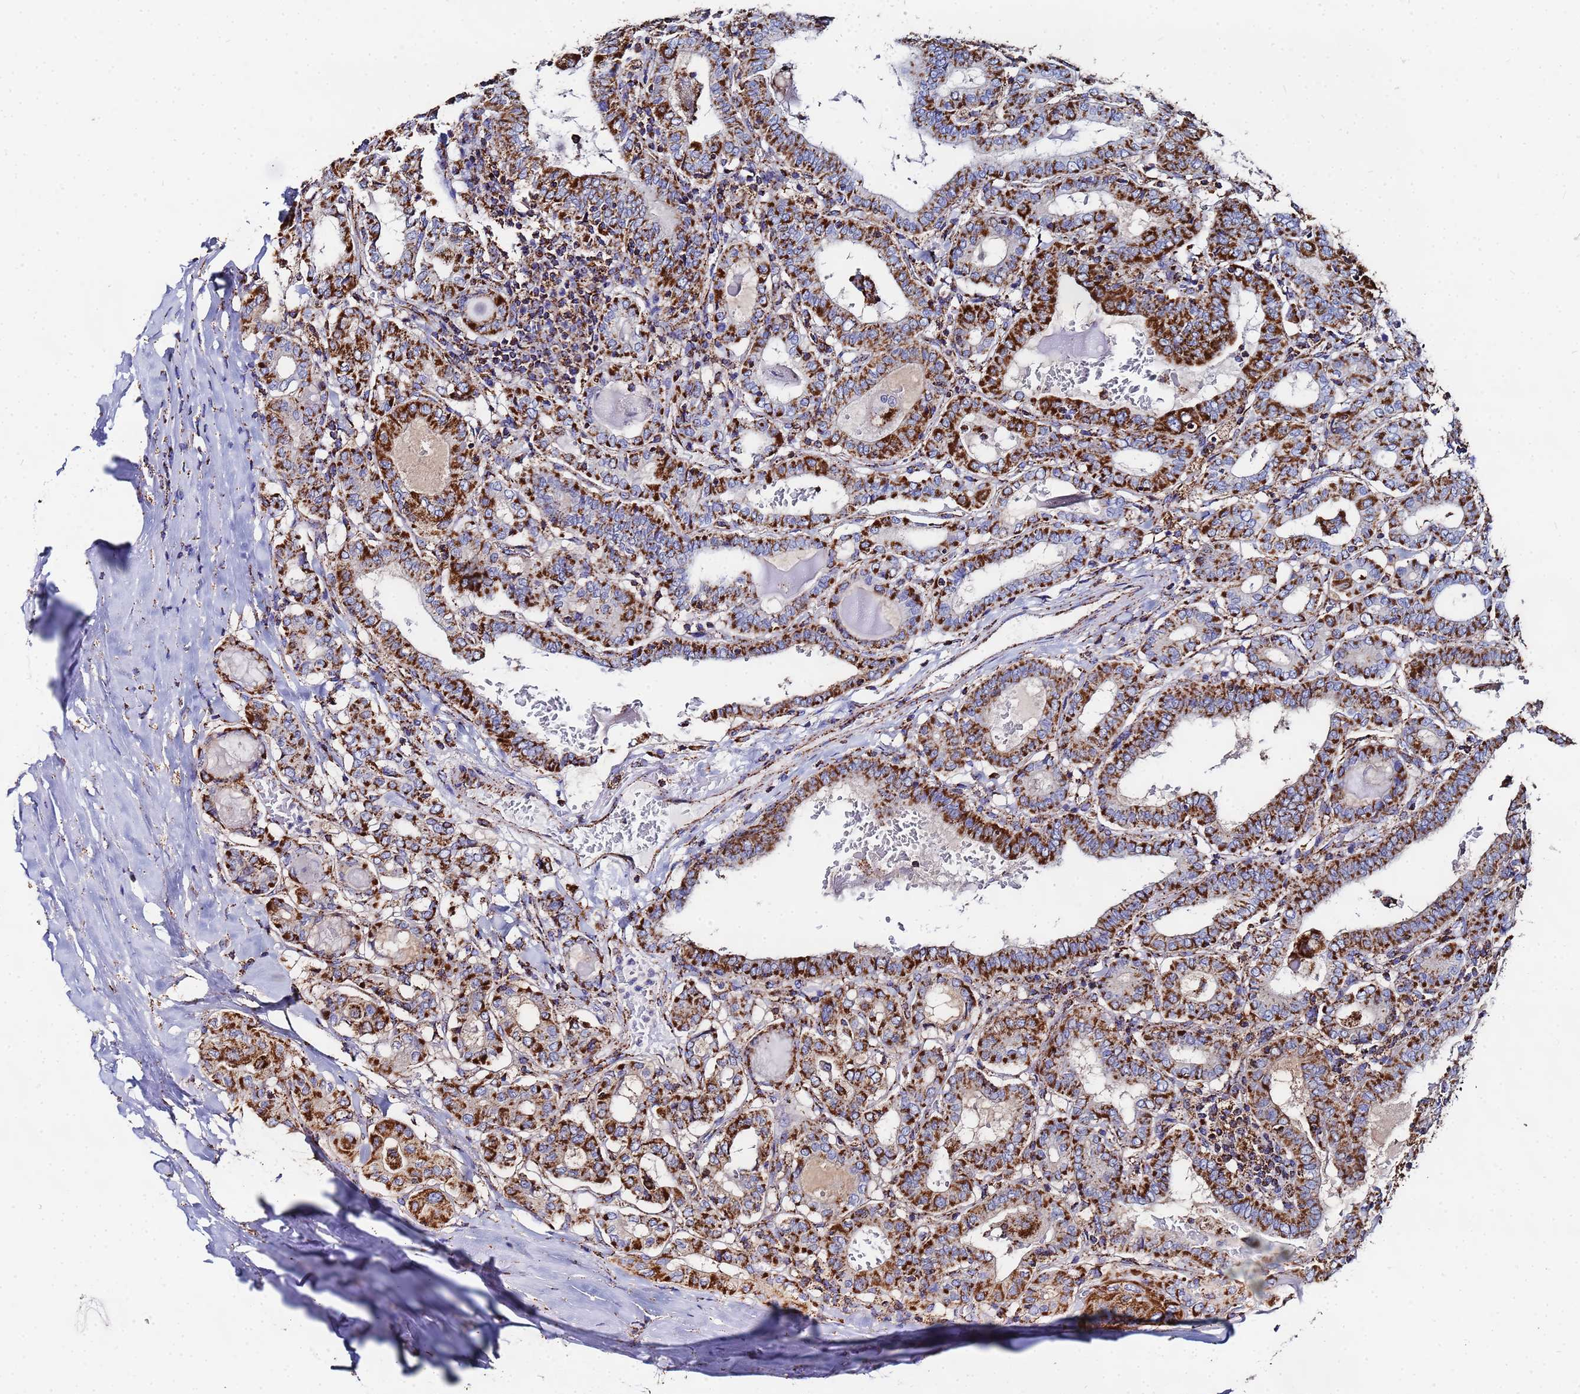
{"staining": {"intensity": "strong", "quantity": ">75%", "location": "cytoplasmic/membranous"}, "tissue": "thyroid cancer", "cell_type": "Tumor cells", "image_type": "cancer", "snomed": [{"axis": "morphology", "description": "Papillary adenocarcinoma, NOS"}, {"axis": "topography", "description": "Thyroid gland"}], "caption": "A brown stain labels strong cytoplasmic/membranous expression of a protein in human thyroid cancer (papillary adenocarcinoma) tumor cells. The staining was performed using DAB, with brown indicating positive protein expression. Nuclei are stained blue with hematoxylin.", "gene": "GLUD1", "patient": {"sex": "female", "age": 72}}